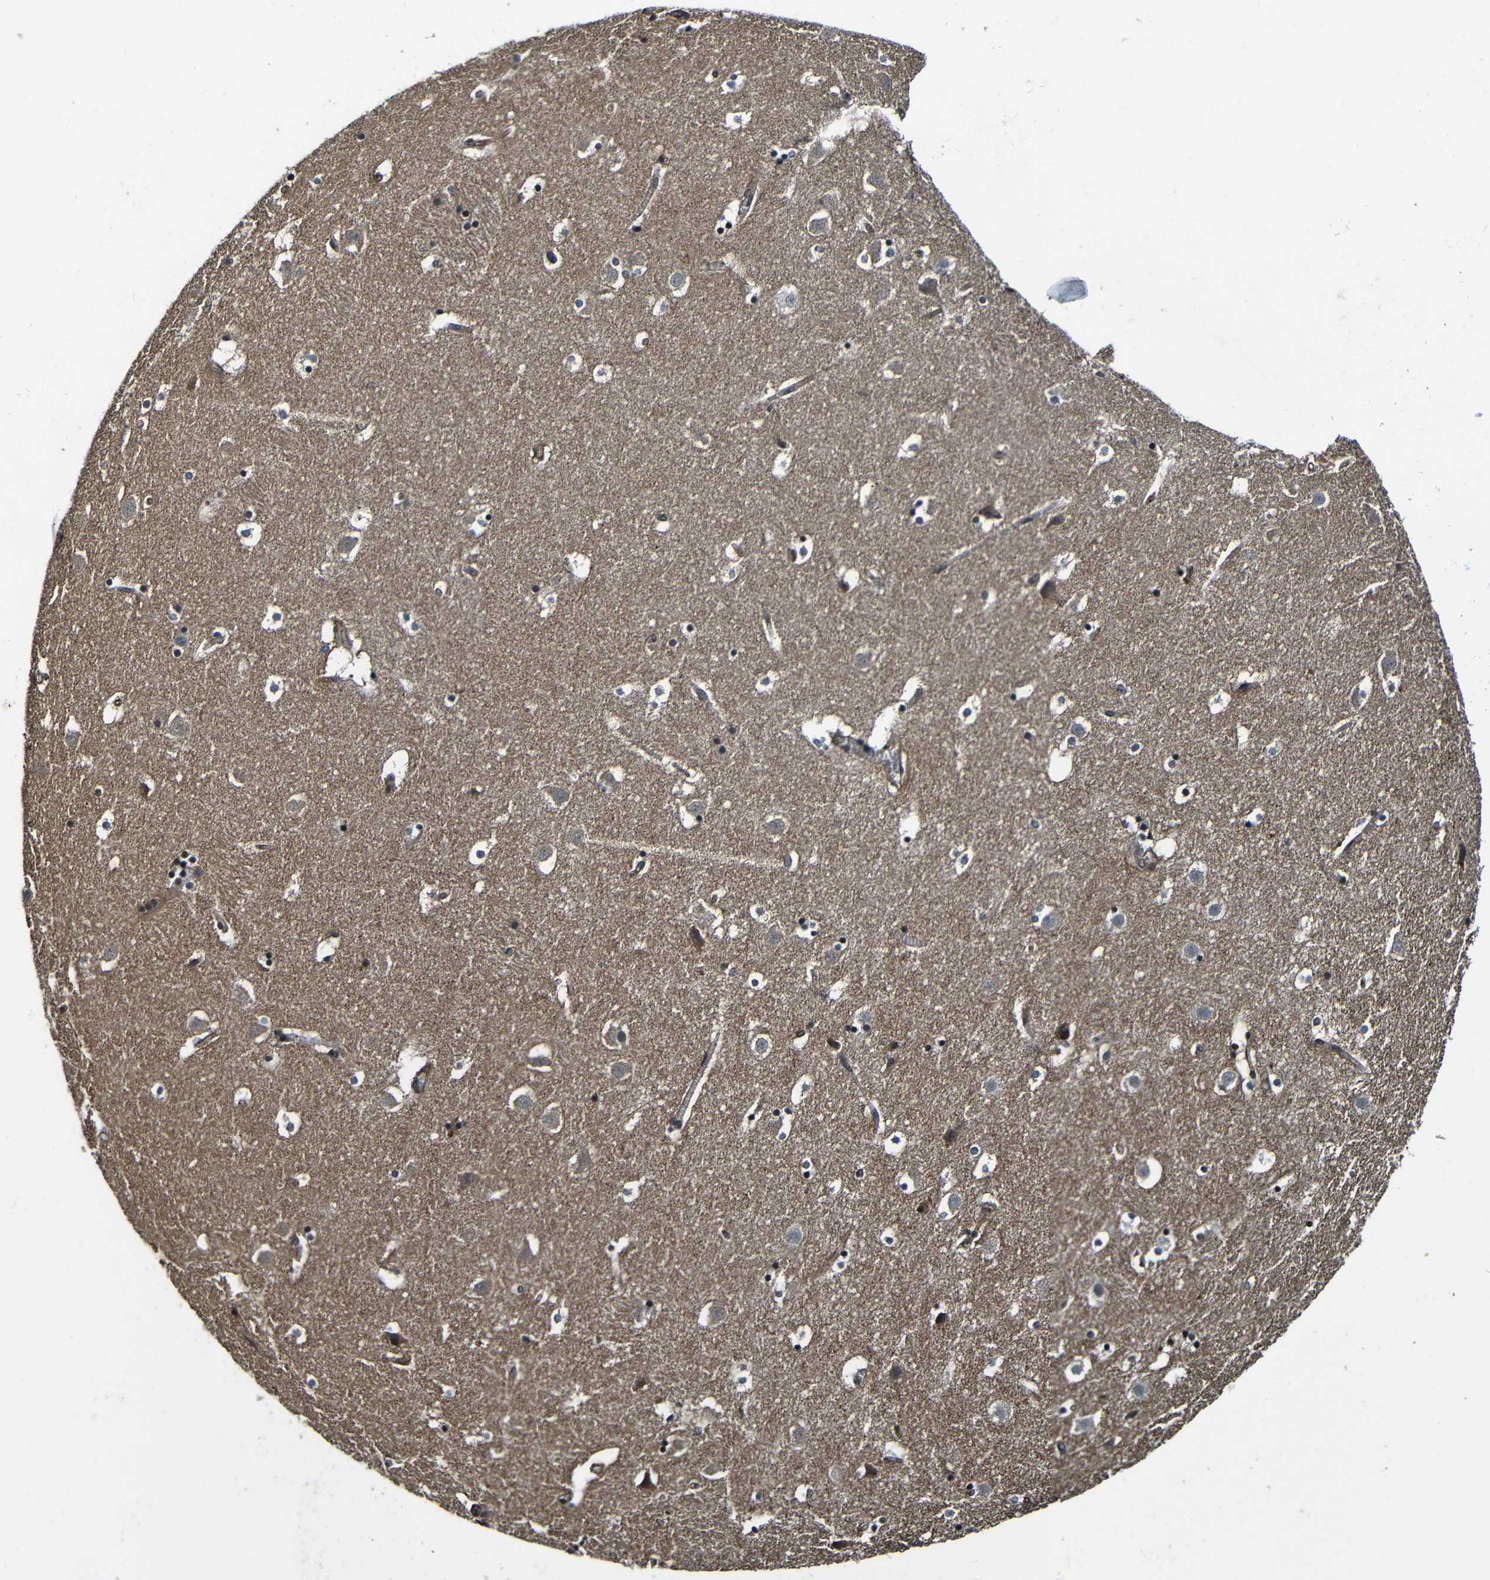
{"staining": {"intensity": "weak", "quantity": "<25%", "location": "cytoplasmic/membranous,nuclear"}, "tissue": "caudate", "cell_type": "Glial cells", "image_type": "normal", "snomed": [{"axis": "morphology", "description": "Normal tissue, NOS"}, {"axis": "topography", "description": "Lateral ventricle wall"}], "caption": "The IHC micrograph has no significant expression in glial cells of caudate.", "gene": "LGR5", "patient": {"sex": "male", "age": 45}}